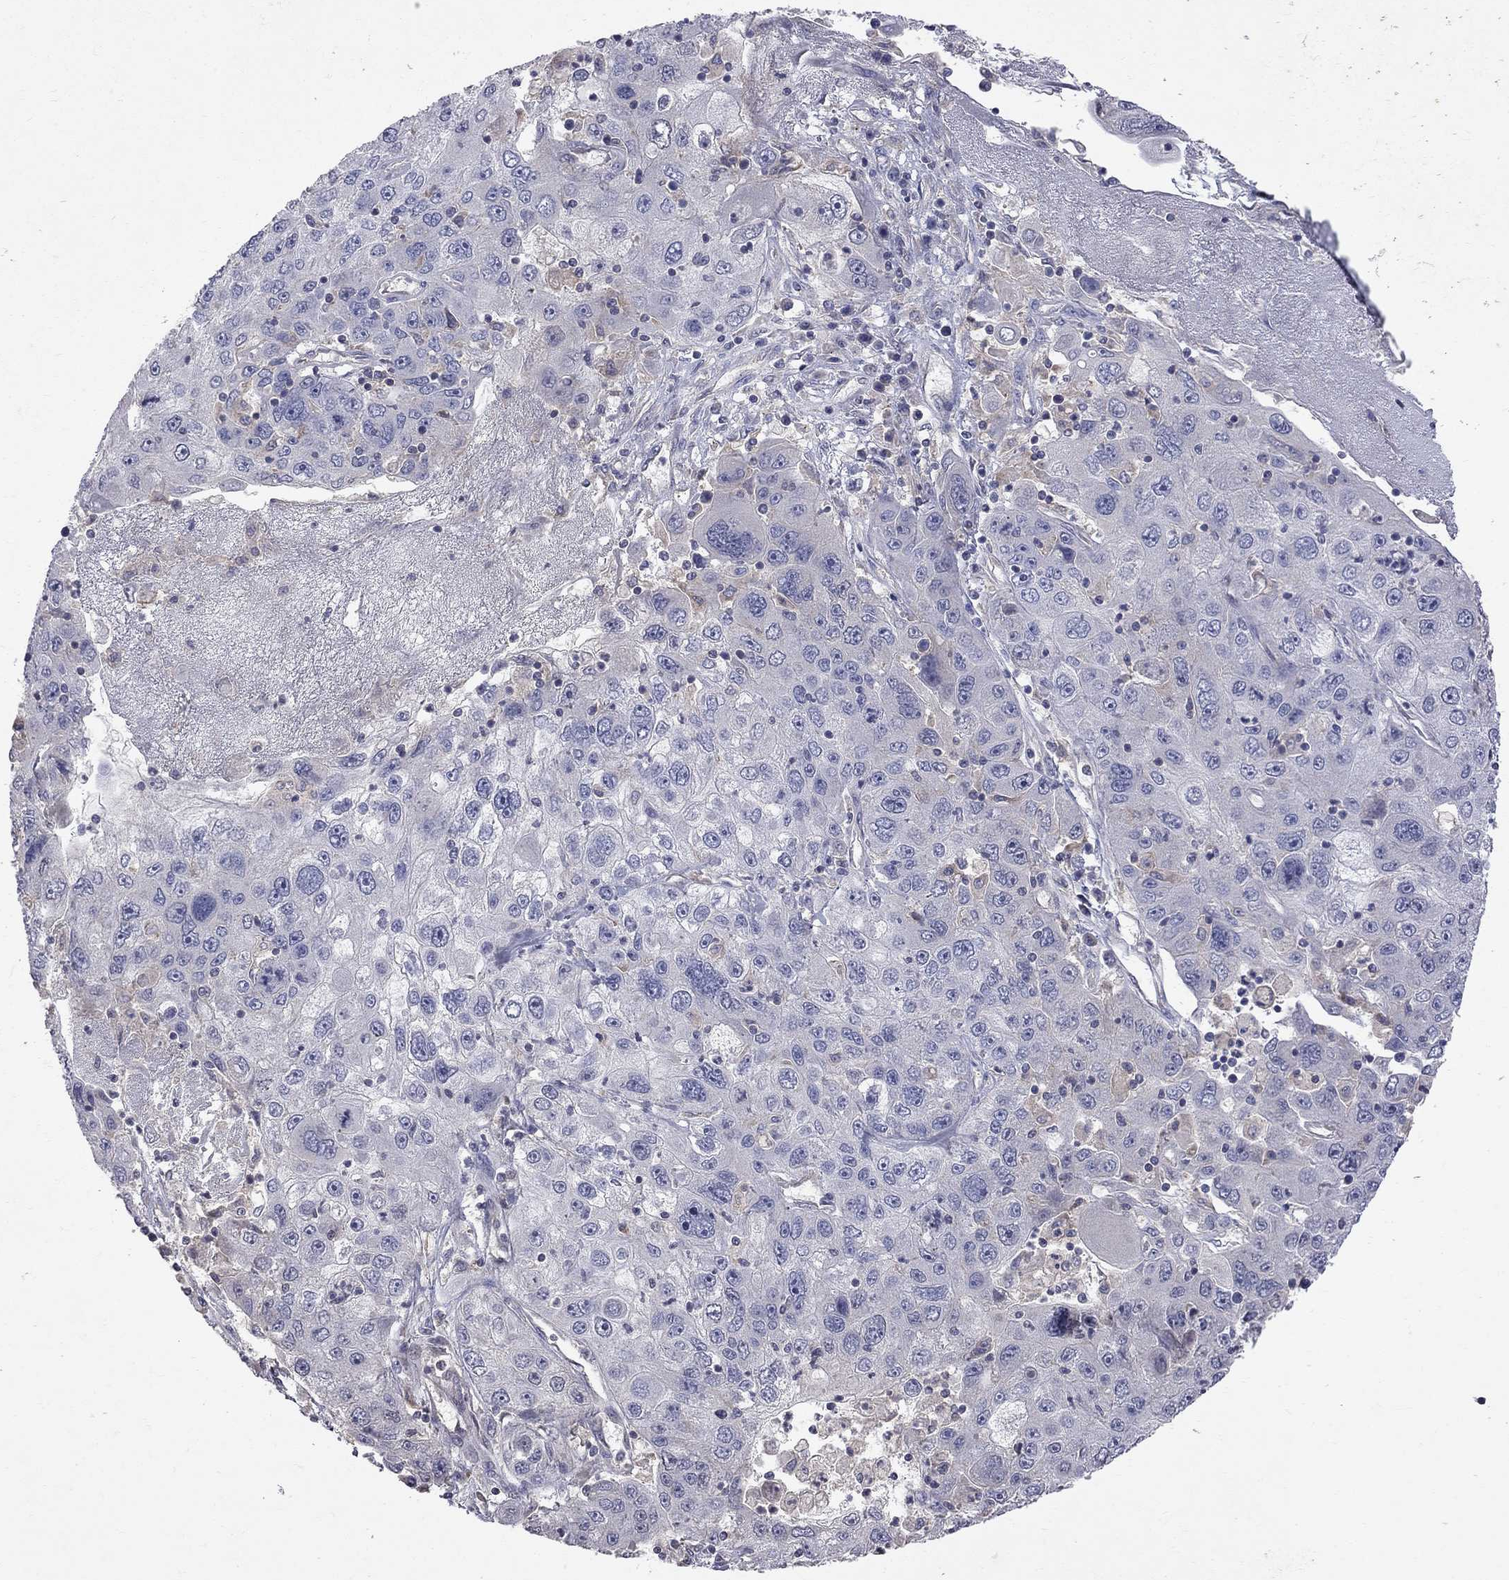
{"staining": {"intensity": "weak", "quantity": "<25%", "location": "cytoplasmic/membranous"}, "tissue": "stomach cancer", "cell_type": "Tumor cells", "image_type": "cancer", "snomed": [{"axis": "morphology", "description": "Adenocarcinoma, NOS"}, {"axis": "topography", "description": "Stomach"}], "caption": "Tumor cells show no significant protein staining in stomach cancer. Brightfield microscopy of IHC stained with DAB (3,3'-diaminobenzidine) (brown) and hematoxylin (blue), captured at high magnification.", "gene": "ABI3", "patient": {"sex": "male", "age": 56}}